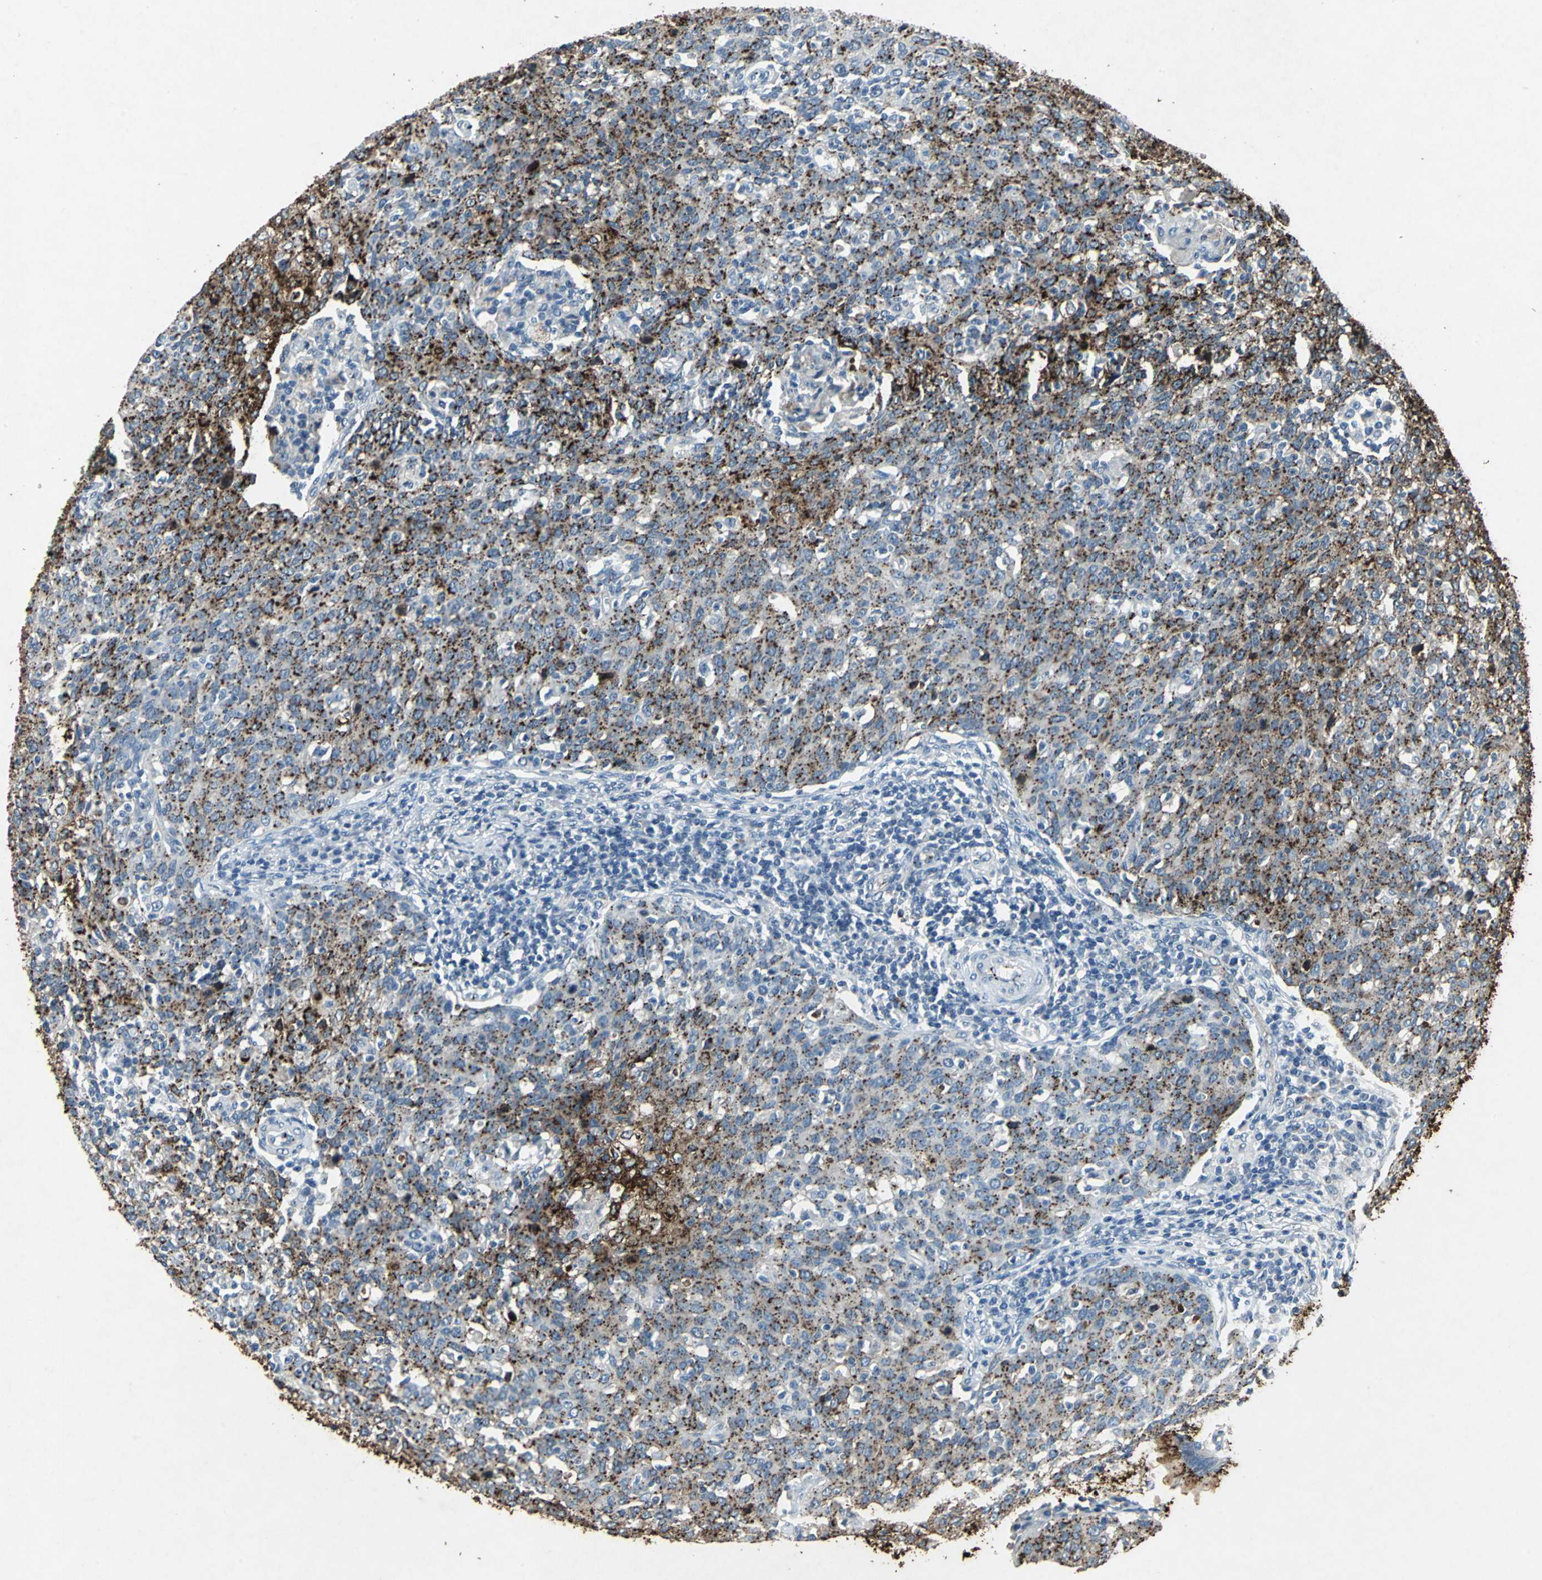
{"staining": {"intensity": "strong", "quantity": ">75%", "location": "cytoplasmic/membranous"}, "tissue": "cervical cancer", "cell_type": "Tumor cells", "image_type": "cancer", "snomed": [{"axis": "morphology", "description": "Squamous cell carcinoma, NOS"}, {"axis": "topography", "description": "Cervix"}], "caption": "Squamous cell carcinoma (cervical) tissue displays strong cytoplasmic/membranous expression in approximately >75% of tumor cells", "gene": "CAMK2B", "patient": {"sex": "female", "age": 38}}